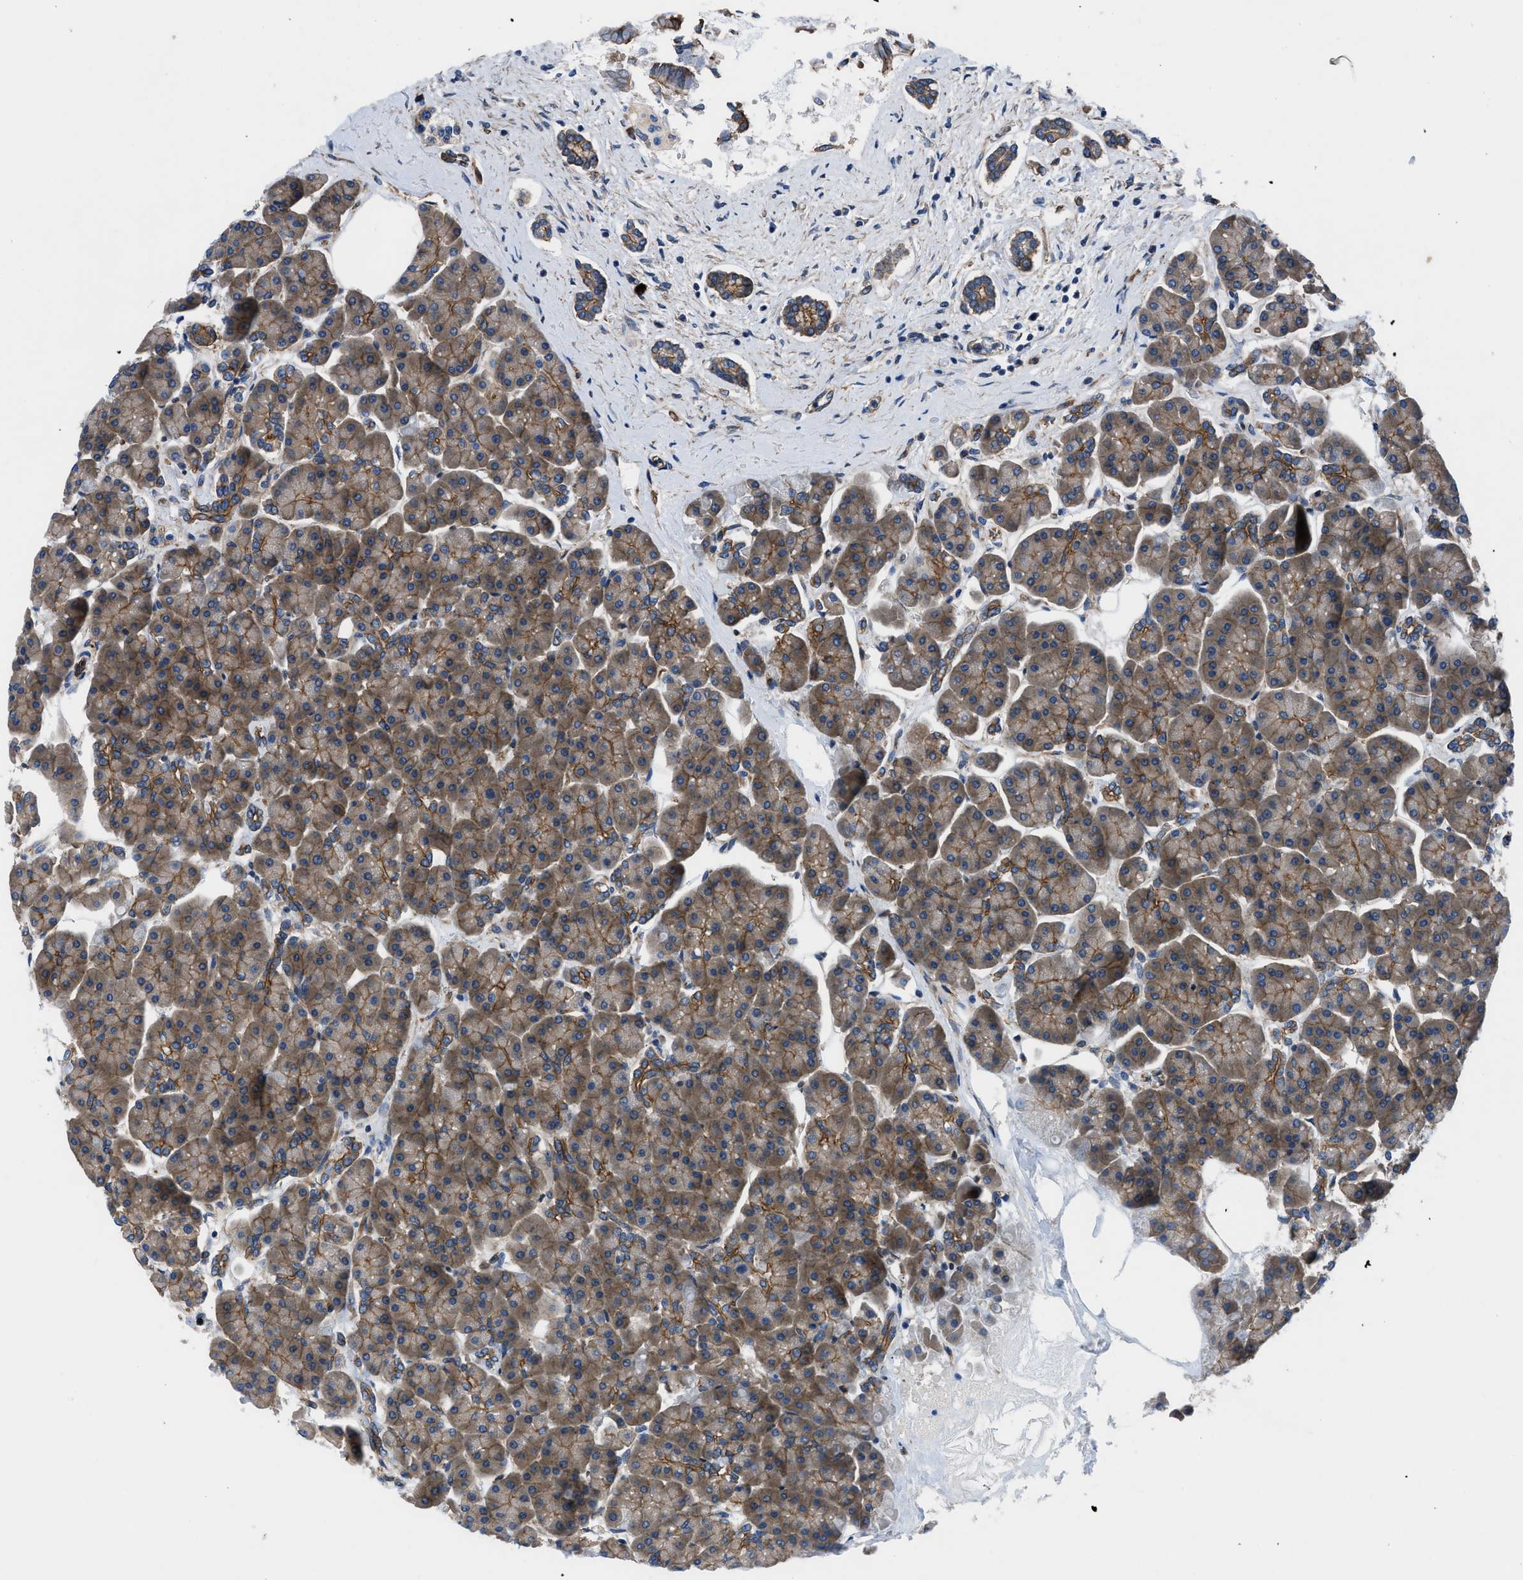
{"staining": {"intensity": "strong", "quantity": ">75%", "location": "cytoplasmic/membranous"}, "tissue": "pancreas", "cell_type": "Exocrine glandular cells", "image_type": "normal", "snomed": [{"axis": "morphology", "description": "Normal tissue, NOS"}, {"axis": "topography", "description": "Pancreas"}], "caption": "Normal pancreas was stained to show a protein in brown. There is high levels of strong cytoplasmic/membranous expression in approximately >75% of exocrine glandular cells. (DAB (3,3'-diaminobenzidine) IHC, brown staining for protein, blue staining for nuclei).", "gene": "TRIP4", "patient": {"sex": "female", "age": 70}}